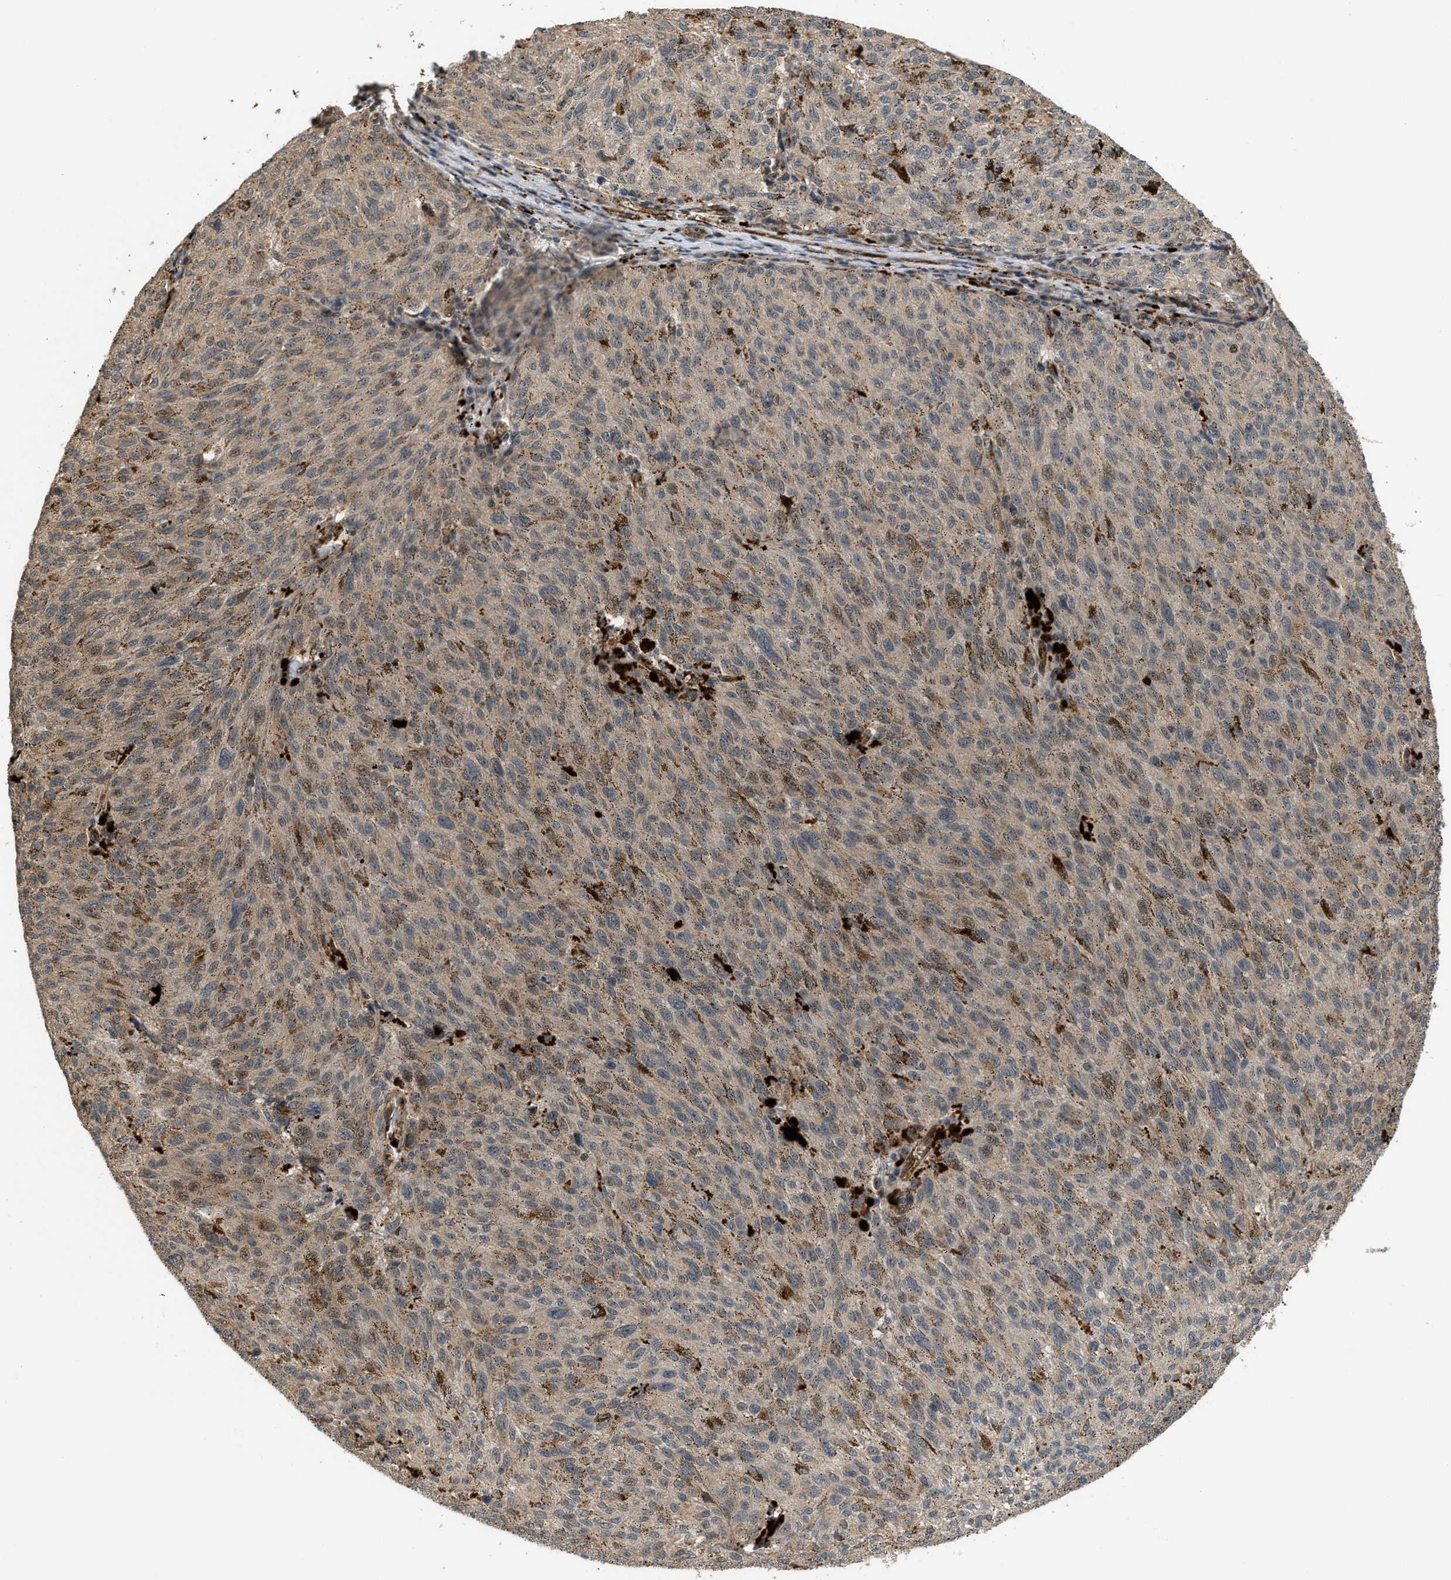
{"staining": {"intensity": "weak", "quantity": "25%-75%", "location": "cytoplasmic/membranous,nuclear"}, "tissue": "melanoma", "cell_type": "Tumor cells", "image_type": "cancer", "snomed": [{"axis": "morphology", "description": "Malignant melanoma, NOS"}, {"axis": "topography", "description": "Skin"}], "caption": "IHC image of neoplastic tissue: human malignant melanoma stained using immunohistochemistry (IHC) shows low levels of weak protein expression localized specifically in the cytoplasmic/membranous and nuclear of tumor cells, appearing as a cytoplasmic/membranous and nuclear brown color.", "gene": "DPF2", "patient": {"sex": "female", "age": 72}}